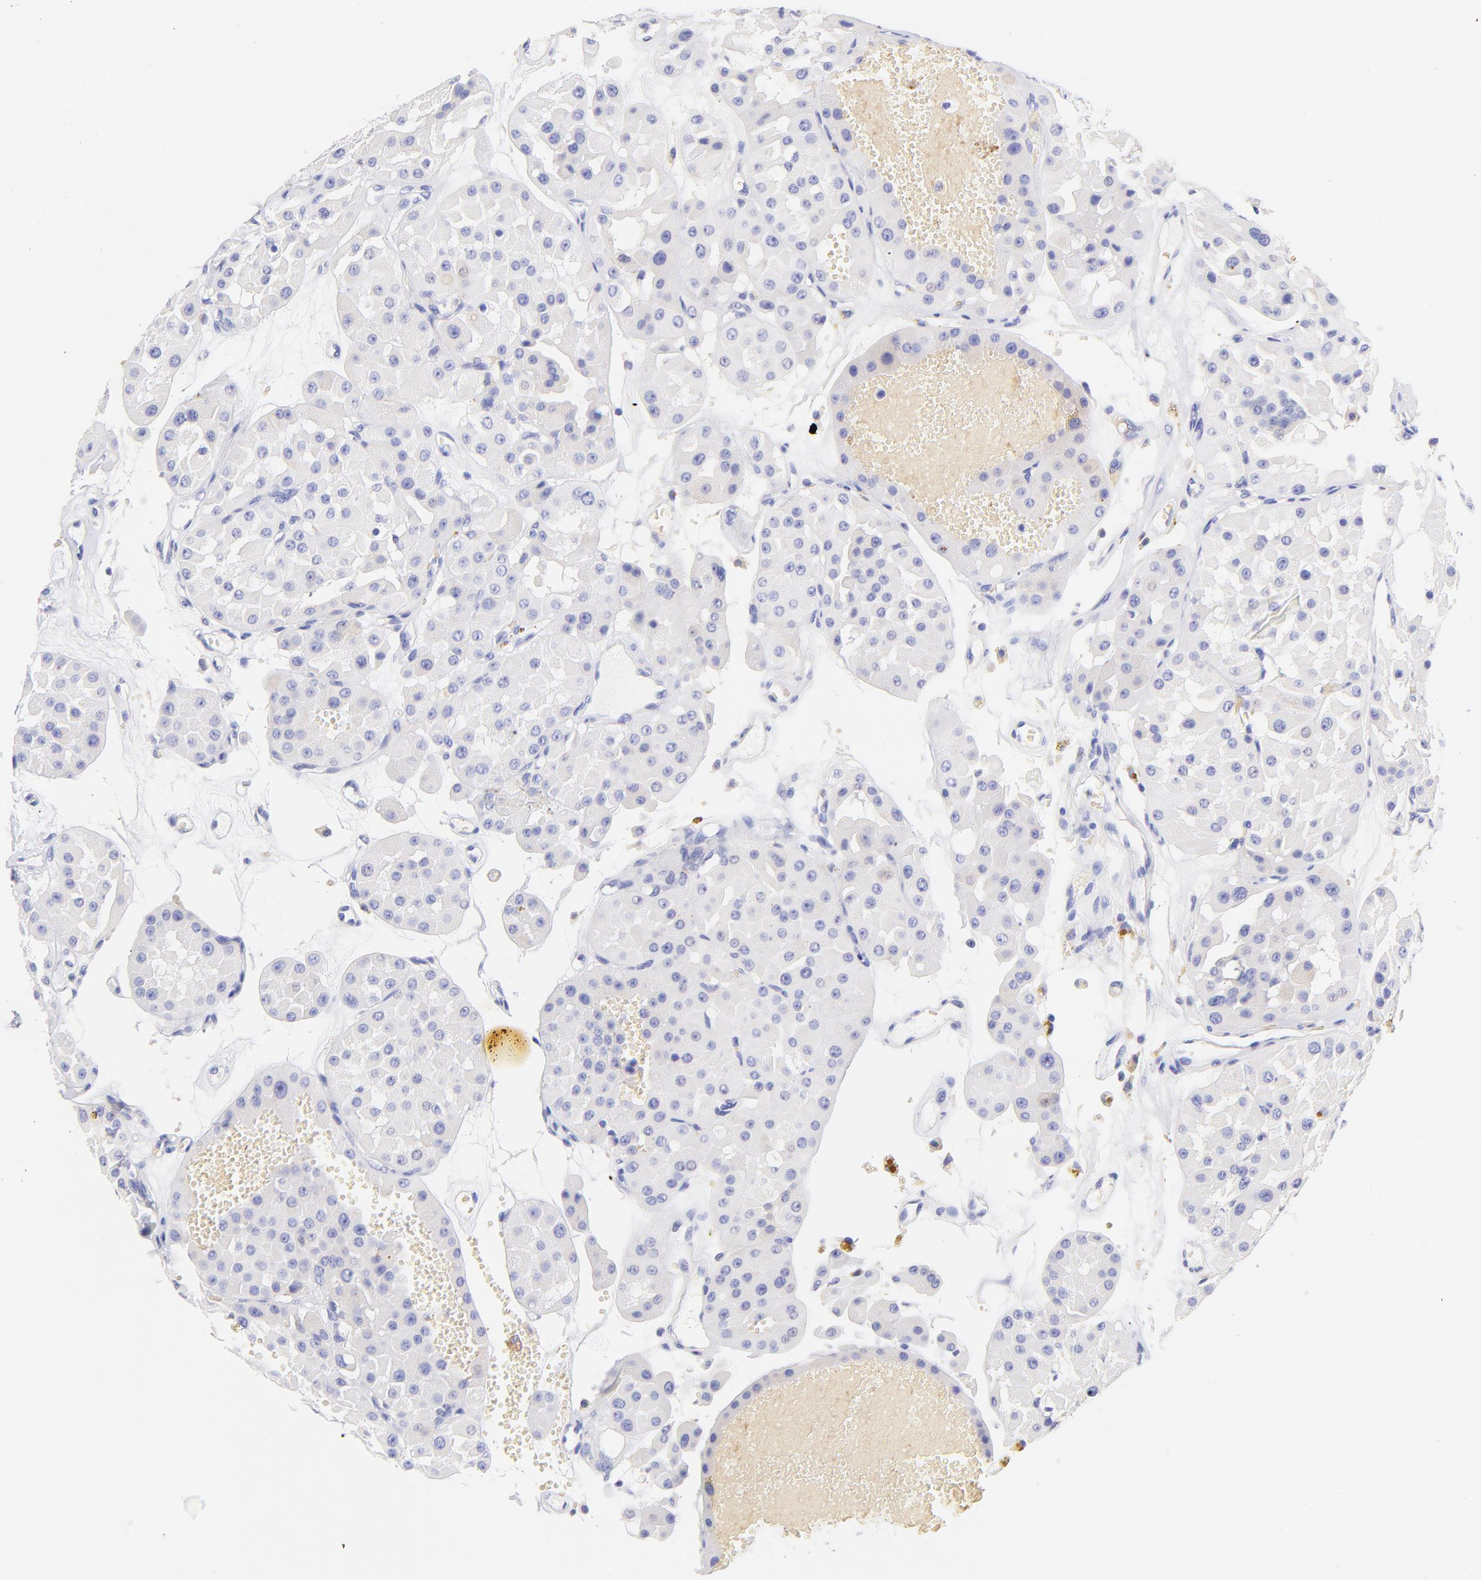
{"staining": {"intensity": "negative", "quantity": "none", "location": "none"}, "tissue": "renal cancer", "cell_type": "Tumor cells", "image_type": "cancer", "snomed": [{"axis": "morphology", "description": "Adenocarcinoma, uncertain malignant potential"}, {"axis": "topography", "description": "Kidney"}], "caption": "Tumor cells are negative for protein expression in human renal cancer.", "gene": "FRMPD3", "patient": {"sex": "male", "age": 63}}